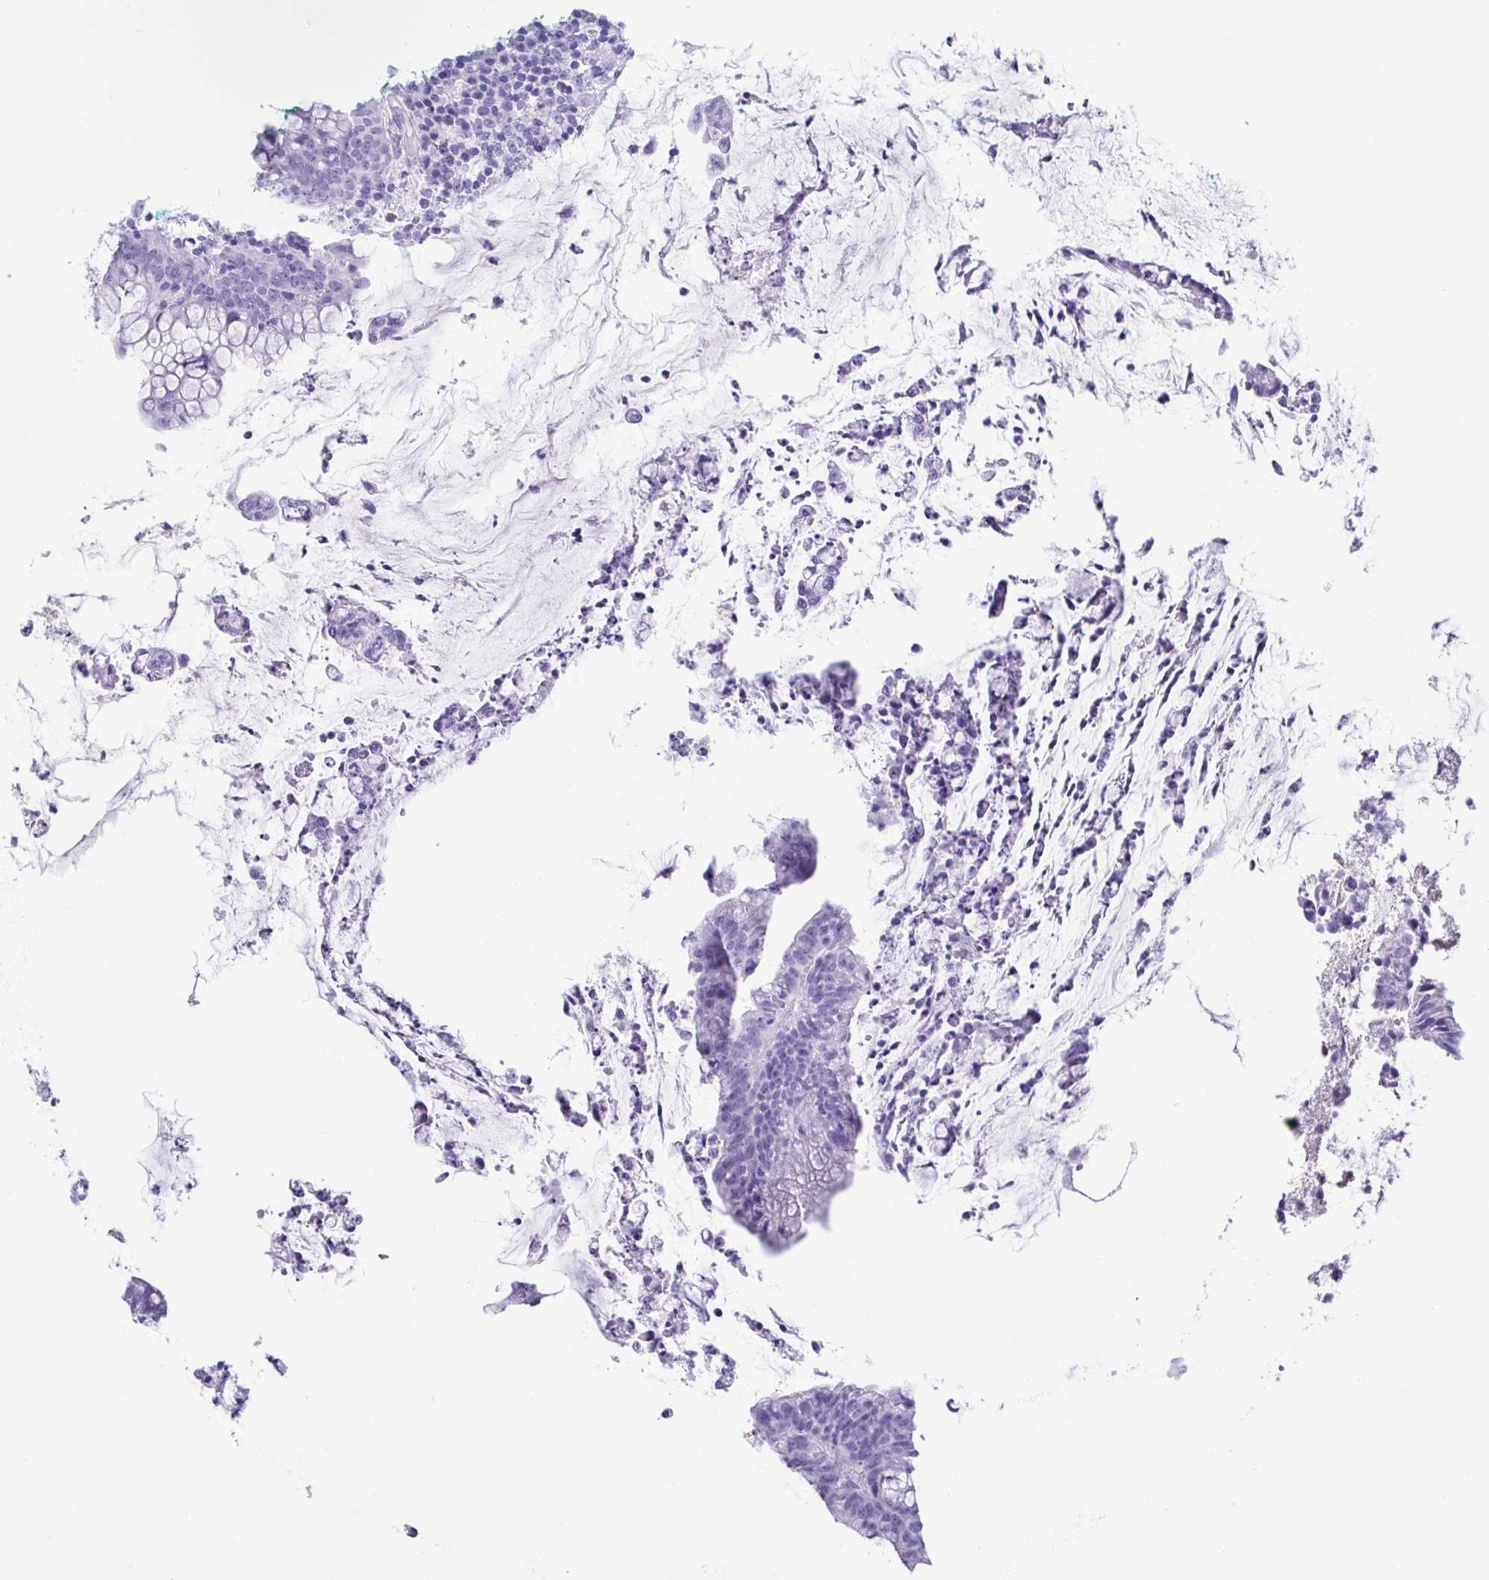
{"staining": {"intensity": "negative", "quantity": "none", "location": "none"}, "tissue": "colorectal cancer", "cell_type": "Tumor cells", "image_type": "cancer", "snomed": [{"axis": "morphology", "description": "Adenocarcinoma, NOS"}, {"axis": "topography", "description": "Colon"}], "caption": "IHC of human colorectal adenocarcinoma exhibits no positivity in tumor cells. (DAB (3,3'-diaminobenzidine) IHC, high magnification).", "gene": "CD164L2", "patient": {"sex": "male", "age": 62}}